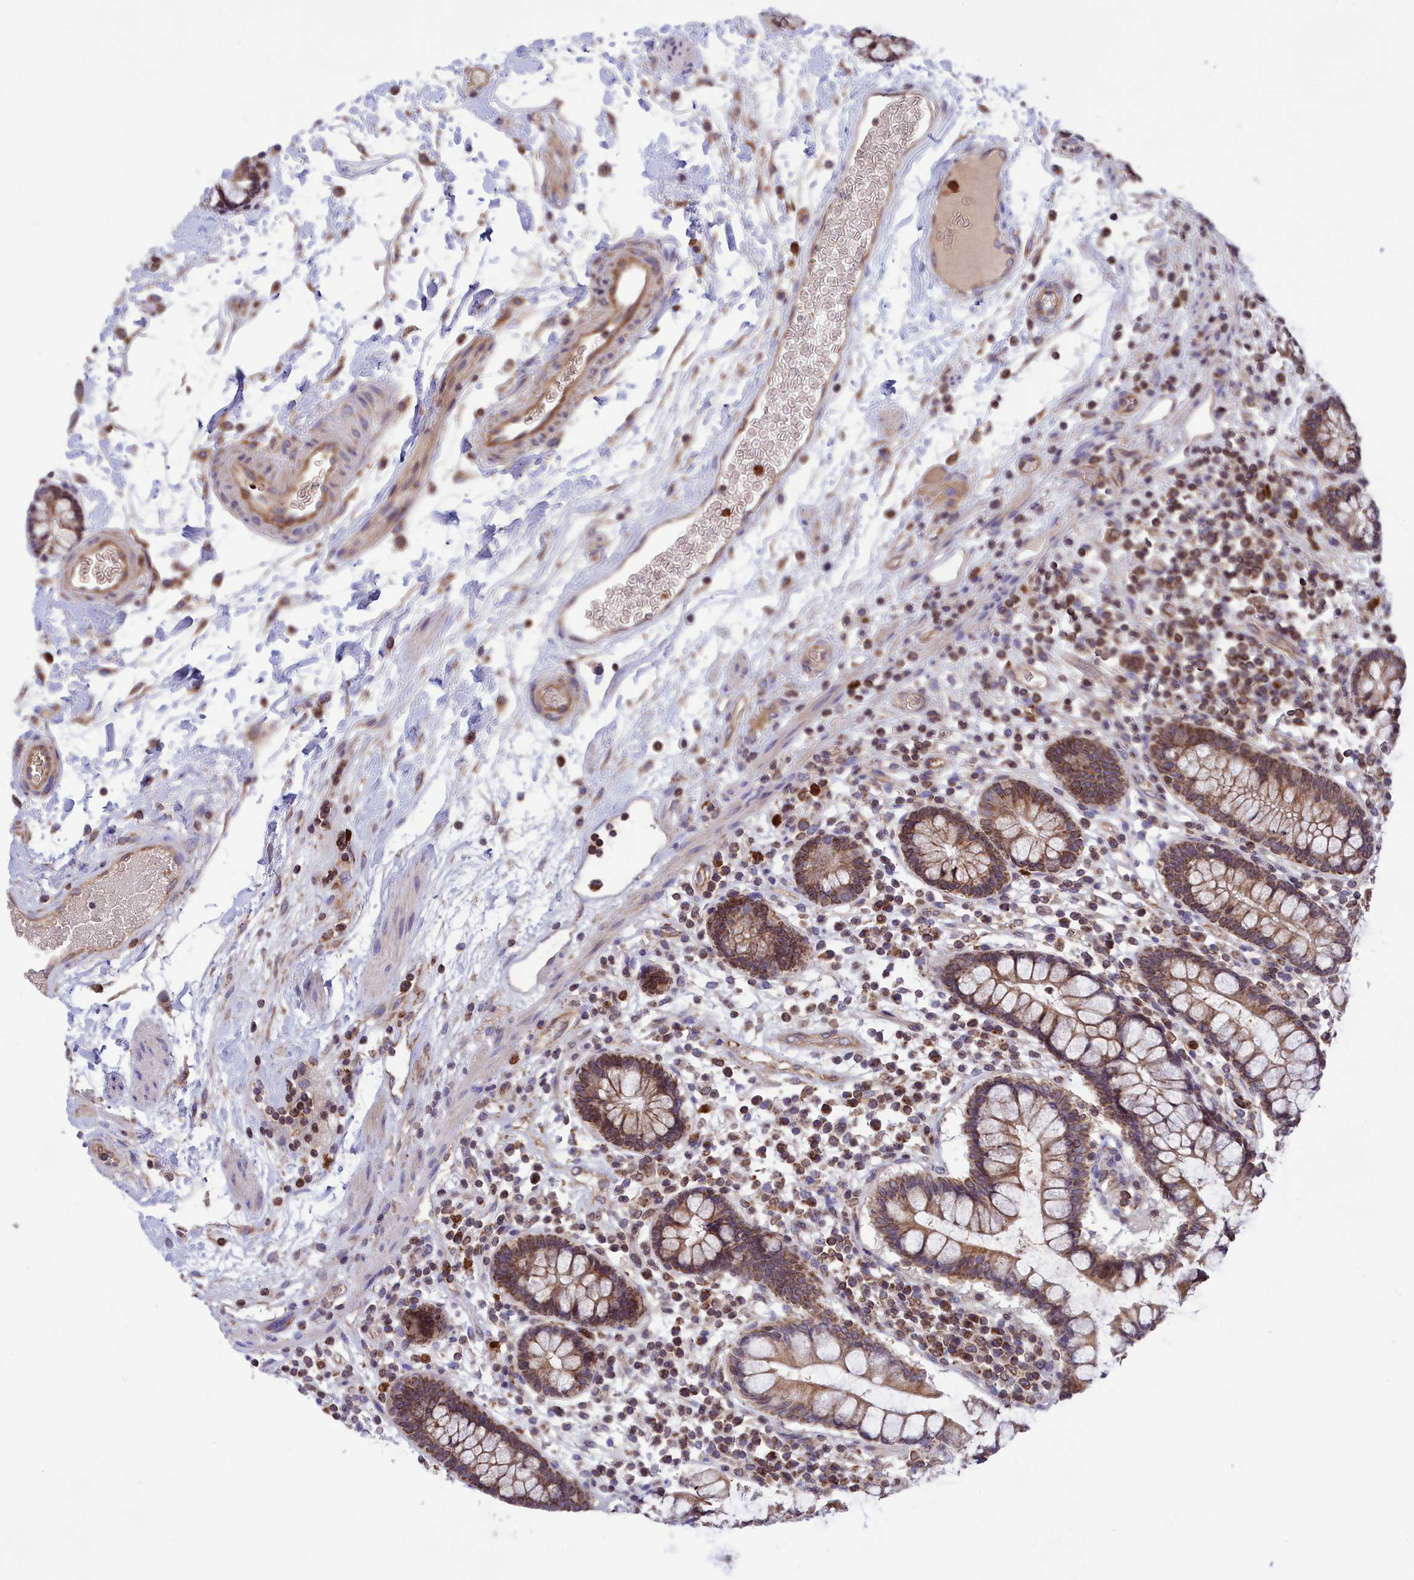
{"staining": {"intensity": "moderate", "quantity": ">75%", "location": "cytoplasmic/membranous"}, "tissue": "colon", "cell_type": "Endothelial cells", "image_type": "normal", "snomed": [{"axis": "morphology", "description": "Normal tissue, NOS"}, {"axis": "topography", "description": "Colon"}], "caption": "This photomicrograph demonstrates immunohistochemistry staining of benign colon, with medium moderate cytoplasmic/membranous staining in about >75% of endothelial cells.", "gene": "PKHD1L1", "patient": {"sex": "female", "age": 79}}